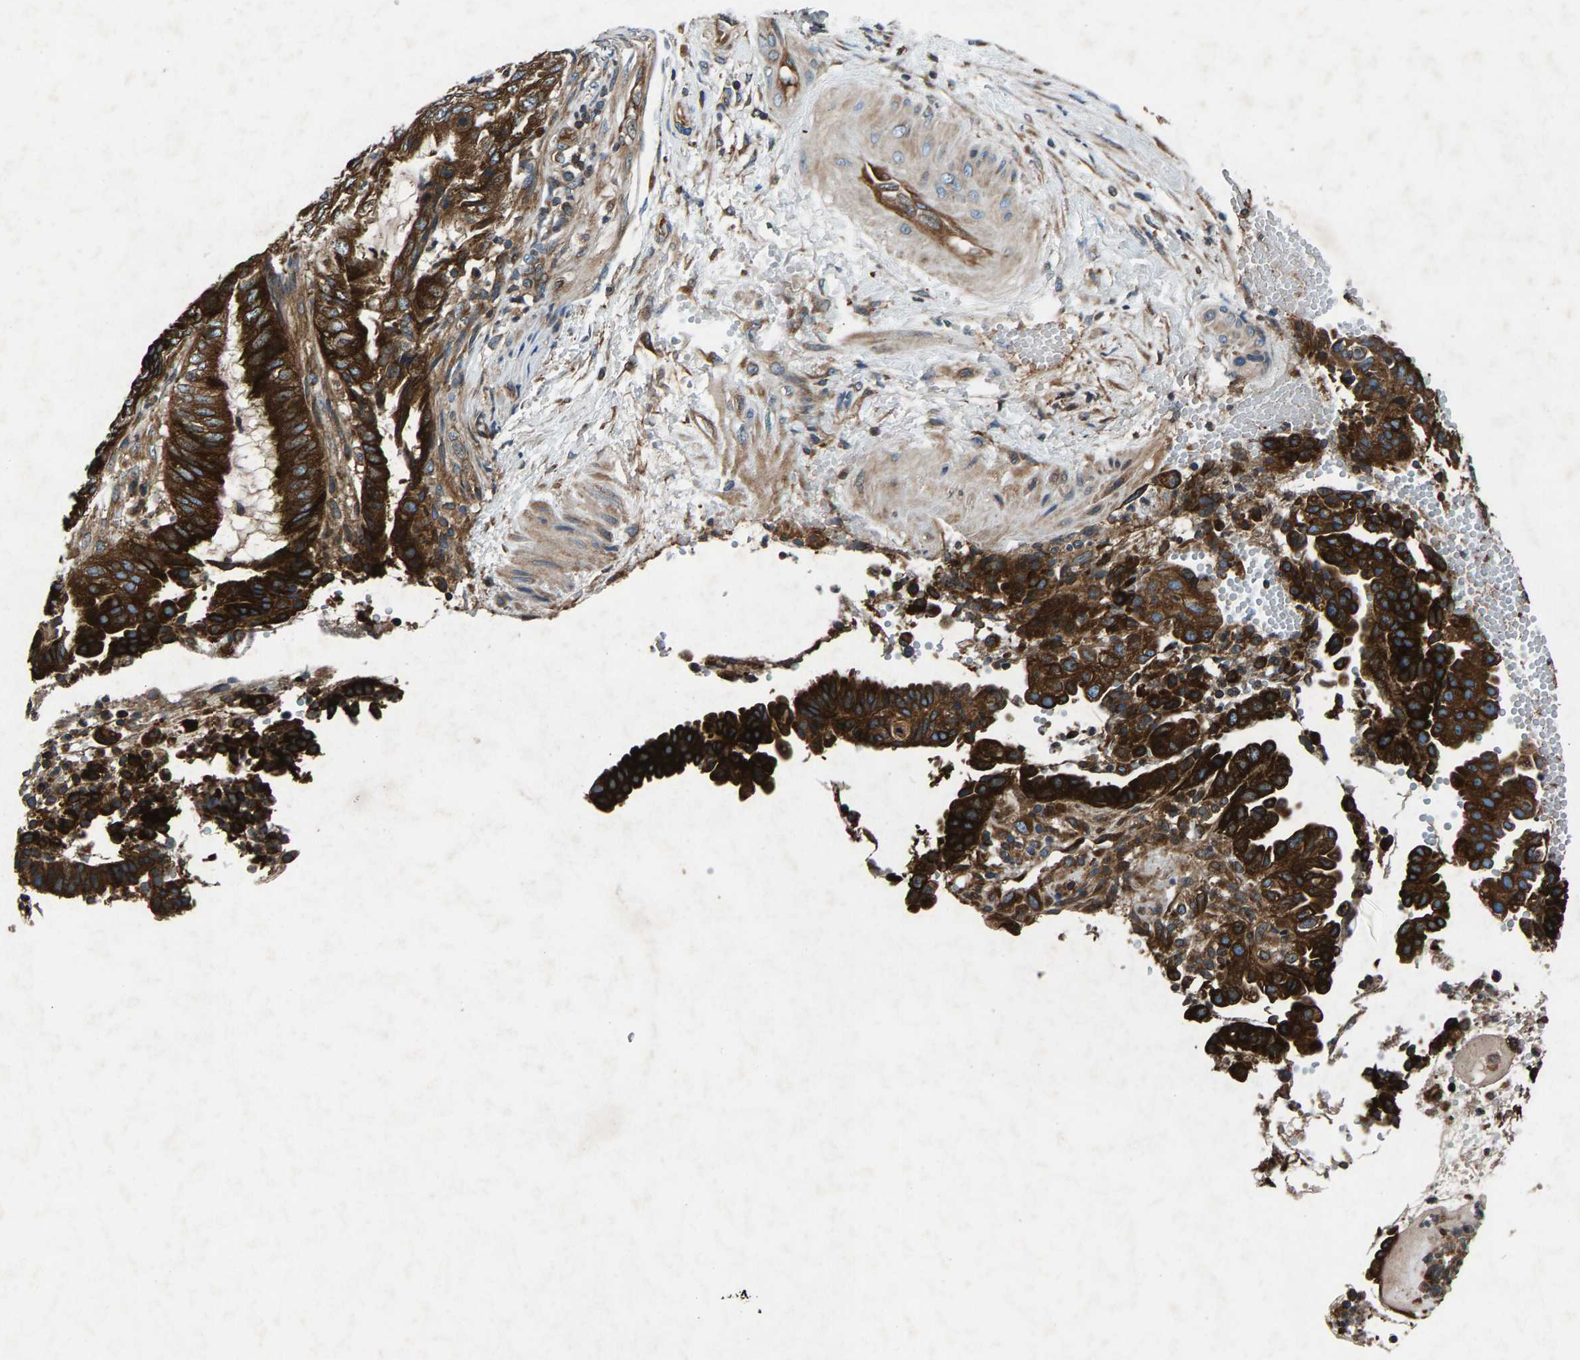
{"staining": {"intensity": "strong", "quantity": ">75%", "location": "cytoplasmic/membranous"}, "tissue": "endometrial cancer", "cell_type": "Tumor cells", "image_type": "cancer", "snomed": [{"axis": "morphology", "description": "Adenocarcinoma, NOS"}, {"axis": "topography", "description": "Endometrium"}], "caption": "The micrograph demonstrates a brown stain indicating the presence of a protein in the cytoplasmic/membranous of tumor cells in endometrial cancer.", "gene": "LPCAT1", "patient": {"sex": "female", "age": 51}}